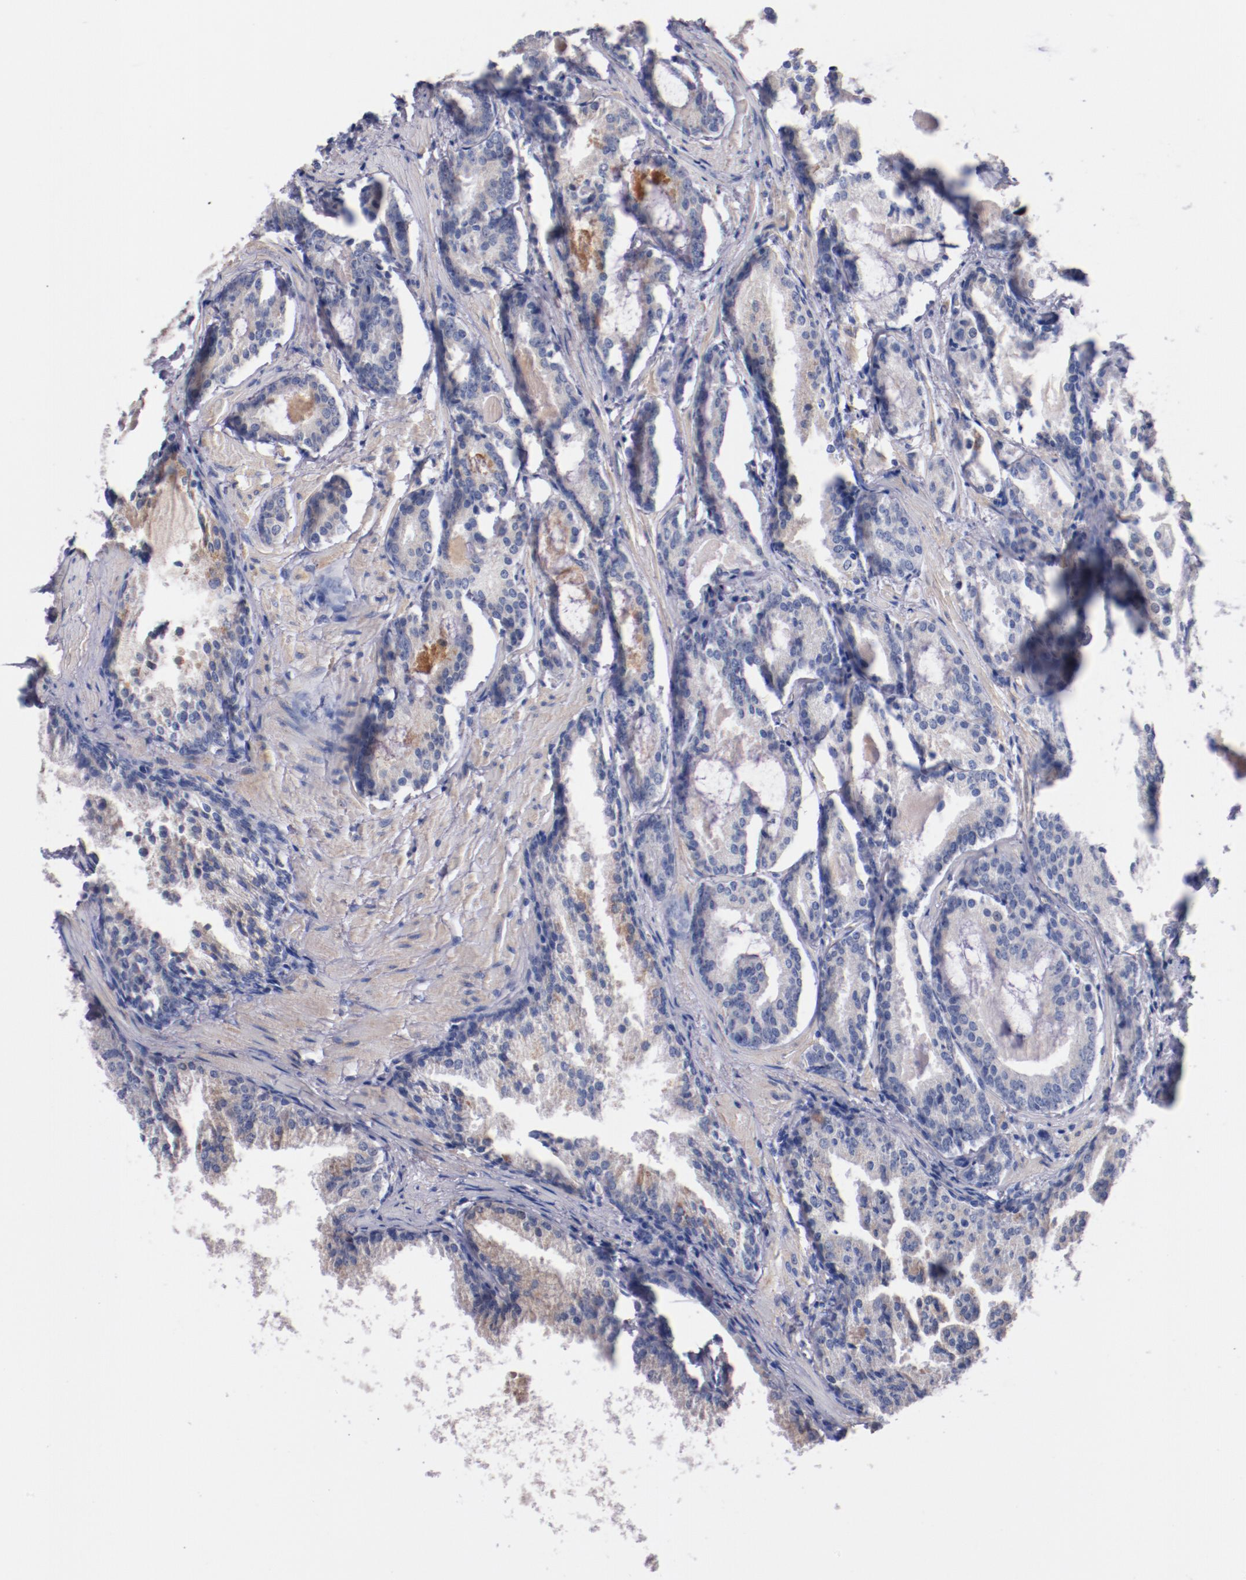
{"staining": {"intensity": "negative", "quantity": "none", "location": "none"}, "tissue": "prostate cancer", "cell_type": "Tumor cells", "image_type": "cancer", "snomed": [{"axis": "morphology", "description": "Adenocarcinoma, Medium grade"}, {"axis": "topography", "description": "Prostate"}], "caption": "Image shows no protein positivity in tumor cells of prostate cancer (medium-grade adenocarcinoma) tissue.", "gene": "CNTNAP2", "patient": {"sex": "male", "age": 64}}